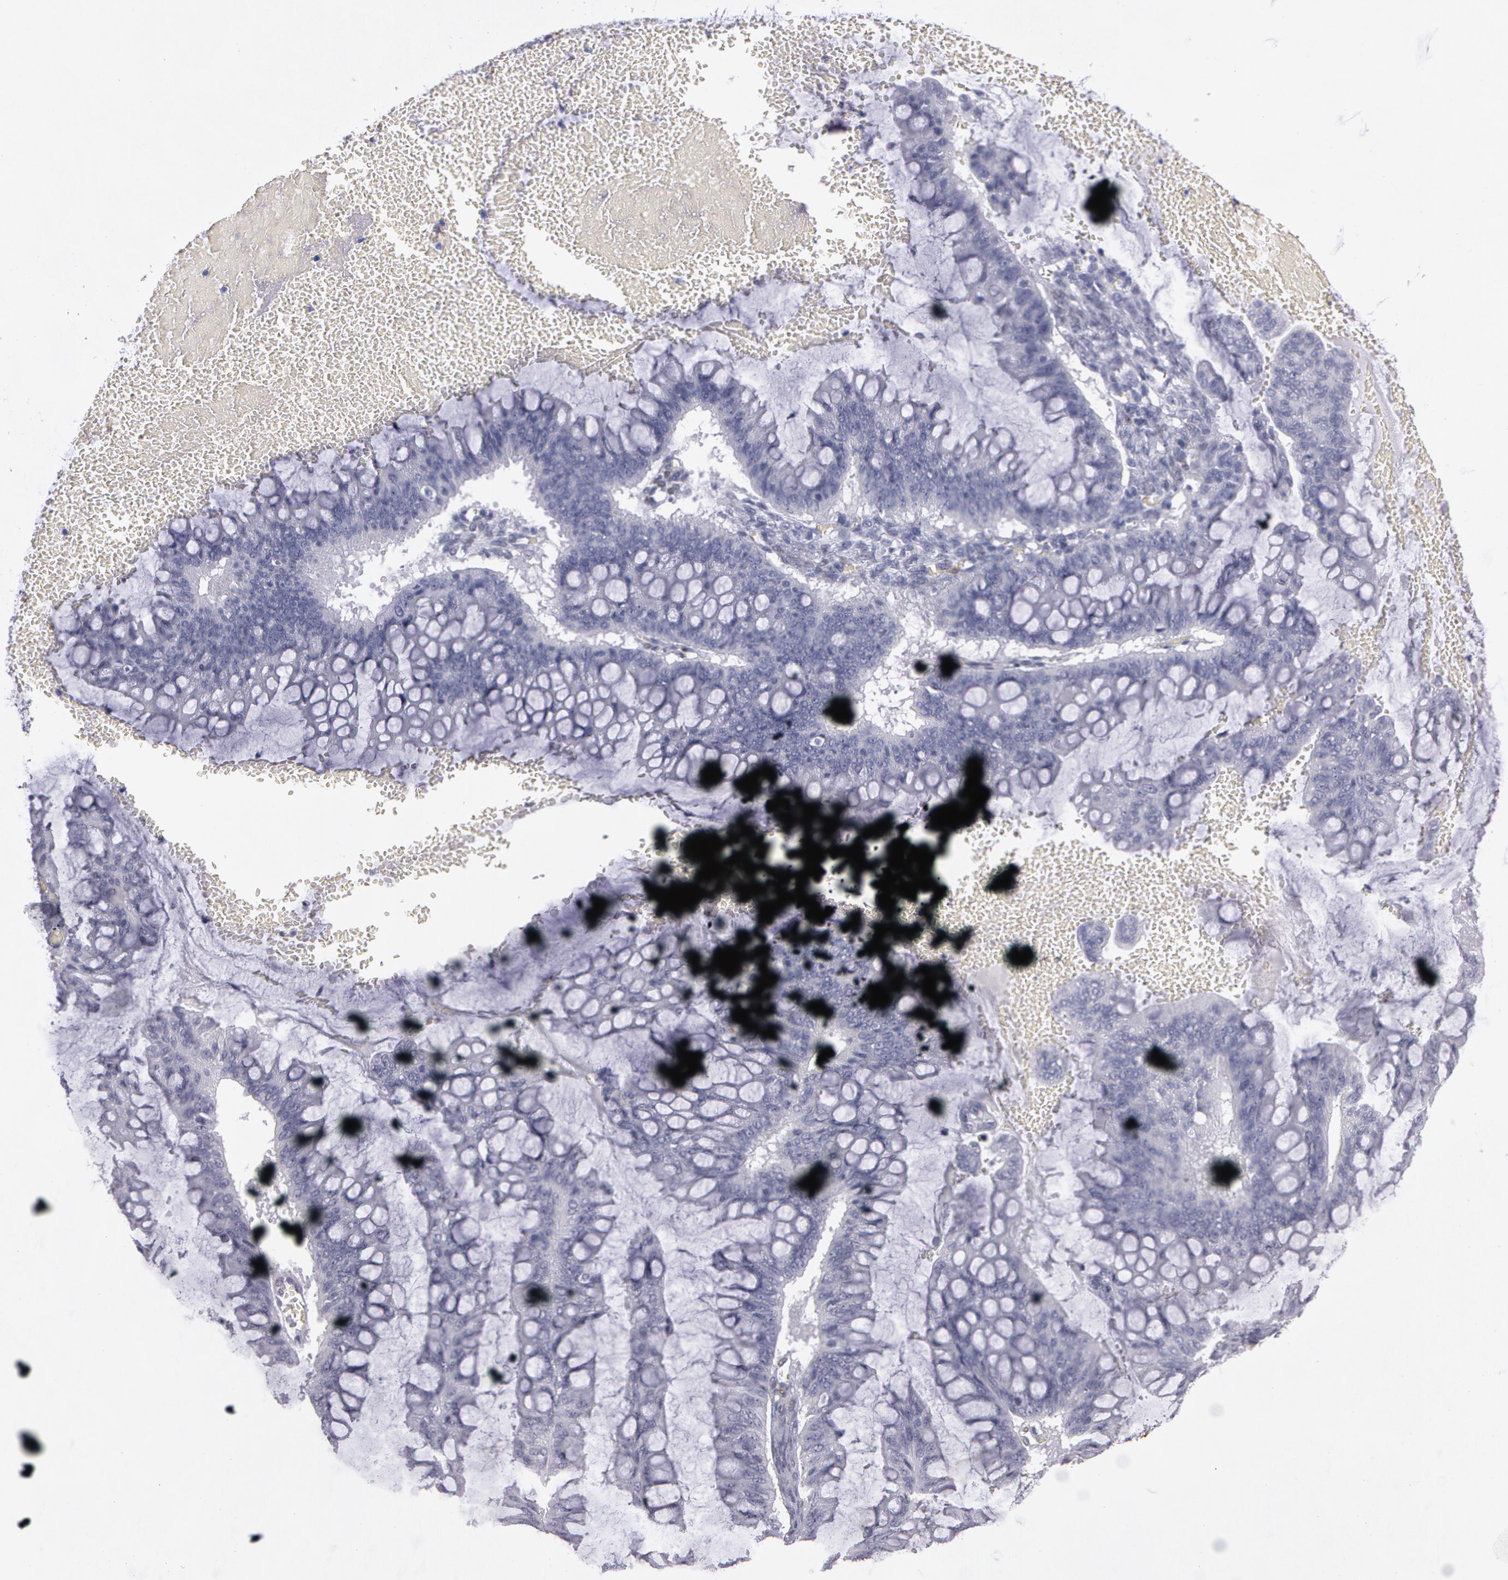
{"staining": {"intensity": "negative", "quantity": "none", "location": "none"}, "tissue": "ovarian cancer", "cell_type": "Tumor cells", "image_type": "cancer", "snomed": [{"axis": "morphology", "description": "Cystadenocarcinoma, mucinous, NOS"}, {"axis": "topography", "description": "Ovary"}], "caption": "A micrograph of ovarian mucinous cystadenocarcinoma stained for a protein reveals no brown staining in tumor cells. (Stains: DAB IHC with hematoxylin counter stain, Microscopy: brightfield microscopy at high magnification).", "gene": "TAGLN", "patient": {"sex": "female", "age": 73}}